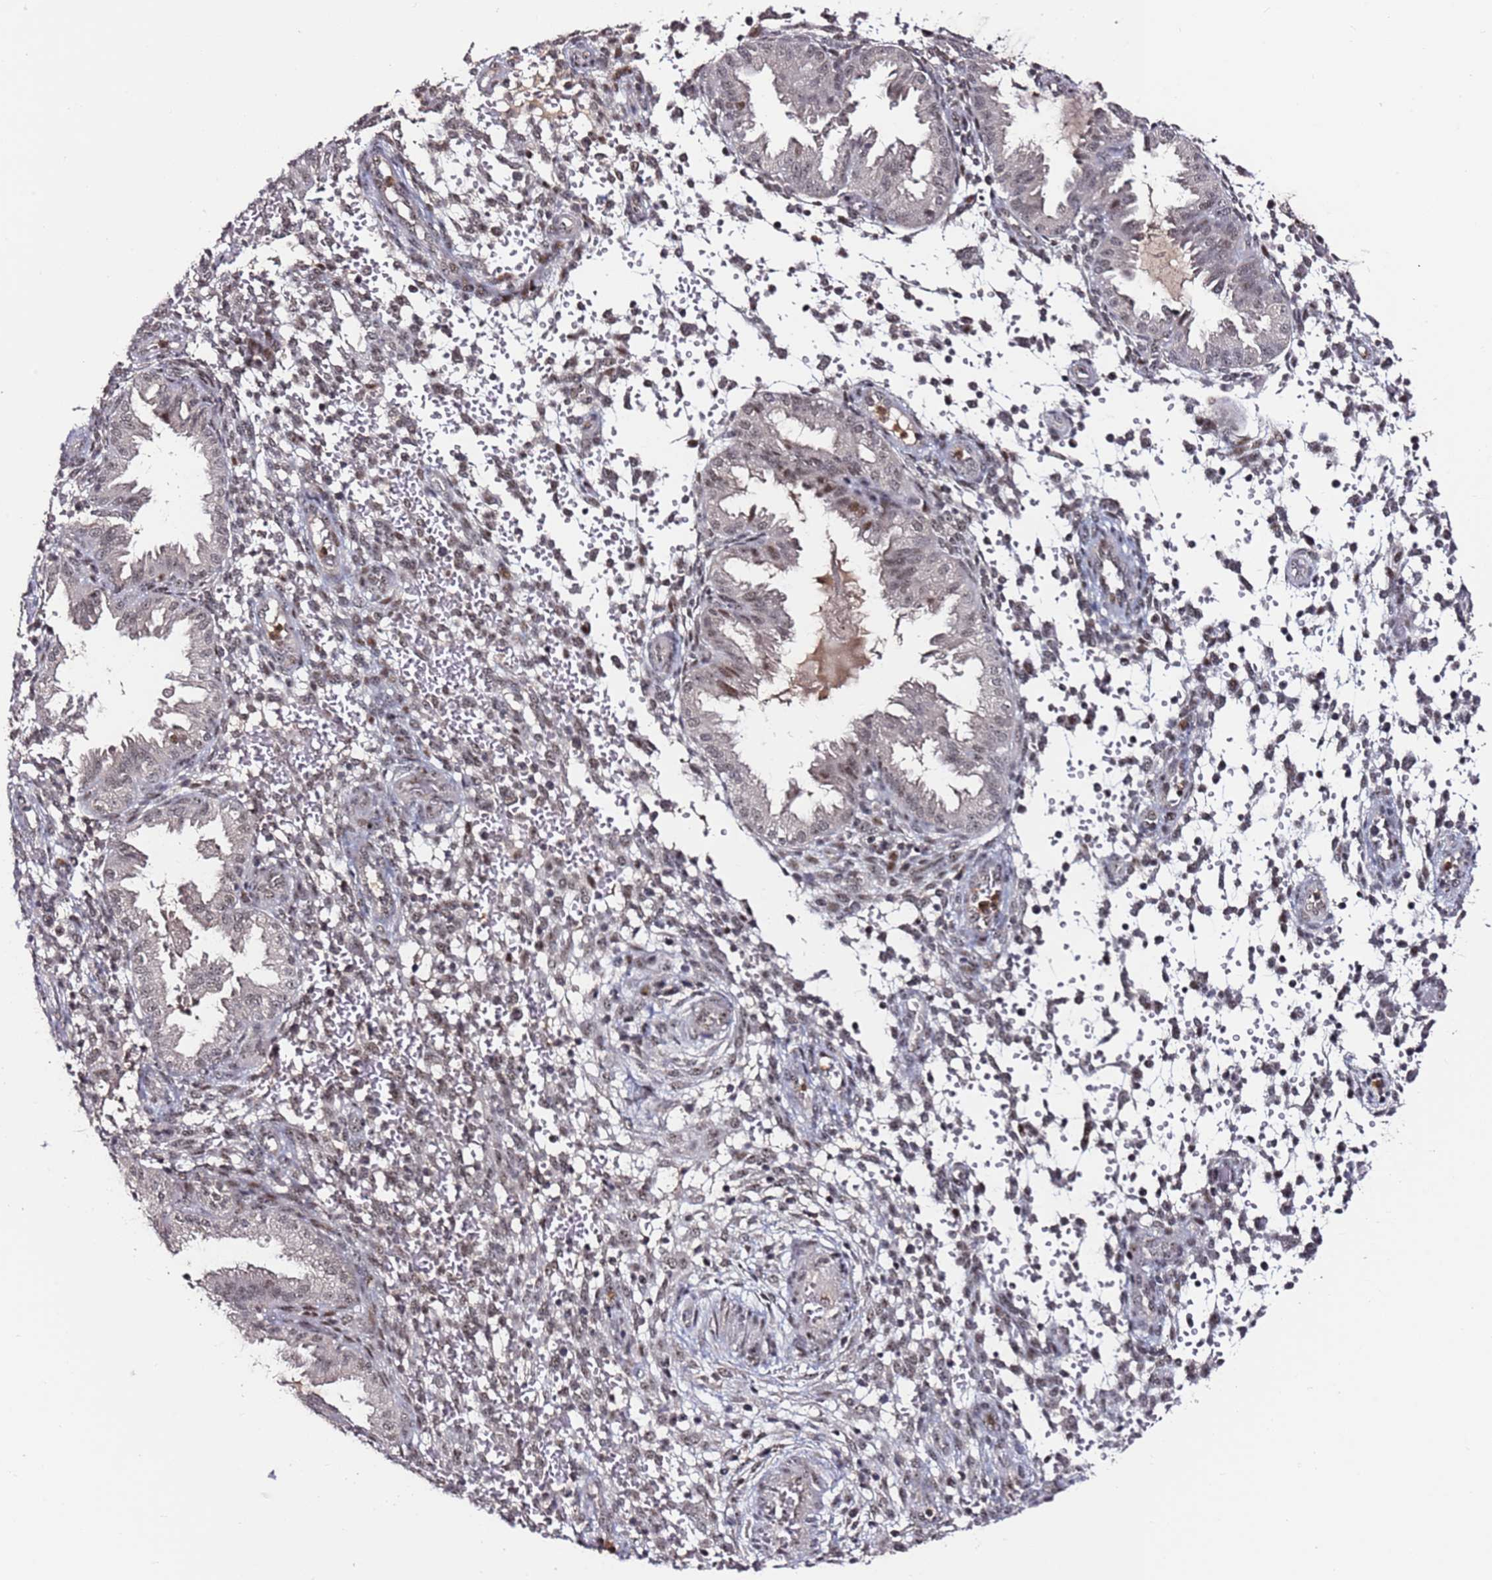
{"staining": {"intensity": "weak", "quantity": "25%-75%", "location": "nuclear"}, "tissue": "endometrium", "cell_type": "Cells in endometrial stroma", "image_type": "normal", "snomed": [{"axis": "morphology", "description": "Normal tissue, NOS"}, {"axis": "topography", "description": "Endometrium"}], "caption": "Immunohistochemistry (IHC) staining of benign endometrium, which shows low levels of weak nuclear positivity in approximately 25%-75% of cells in endometrial stroma indicating weak nuclear protein staining. The staining was performed using DAB (brown) for protein detection and nuclei were counterstained in hematoxylin (blue).", "gene": "FCF1", "patient": {"sex": "female", "age": 33}}